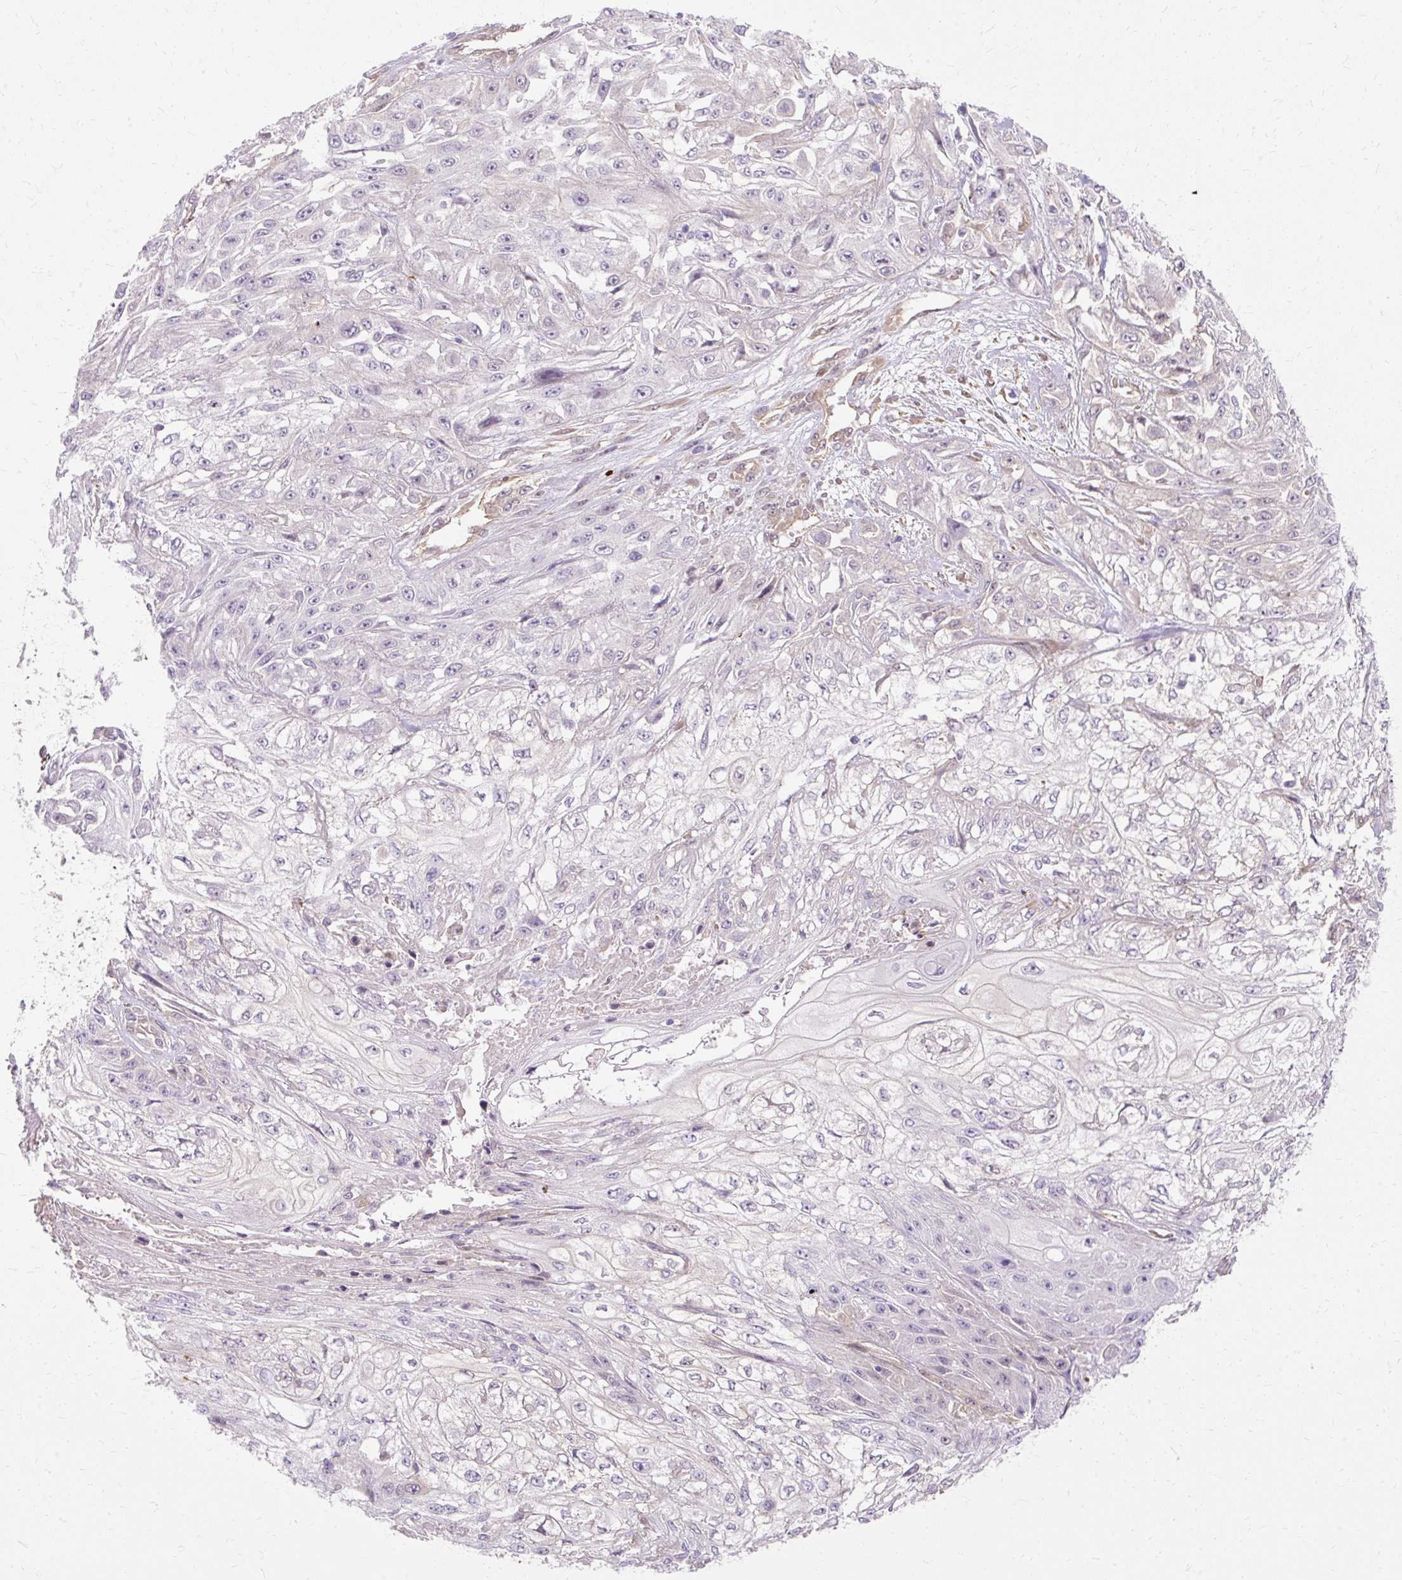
{"staining": {"intensity": "negative", "quantity": "none", "location": "none"}, "tissue": "skin cancer", "cell_type": "Tumor cells", "image_type": "cancer", "snomed": [{"axis": "morphology", "description": "Squamous cell carcinoma, NOS"}, {"axis": "morphology", "description": "Squamous cell carcinoma, metastatic, NOS"}, {"axis": "topography", "description": "Skin"}, {"axis": "topography", "description": "Lymph node"}], "caption": "Human squamous cell carcinoma (skin) stained for a protein using immunohistochemistry (IHC) shows no positivity in tumor cells.", "gene": "CNN3", "patient": {"sex": "male", "age": 75}}